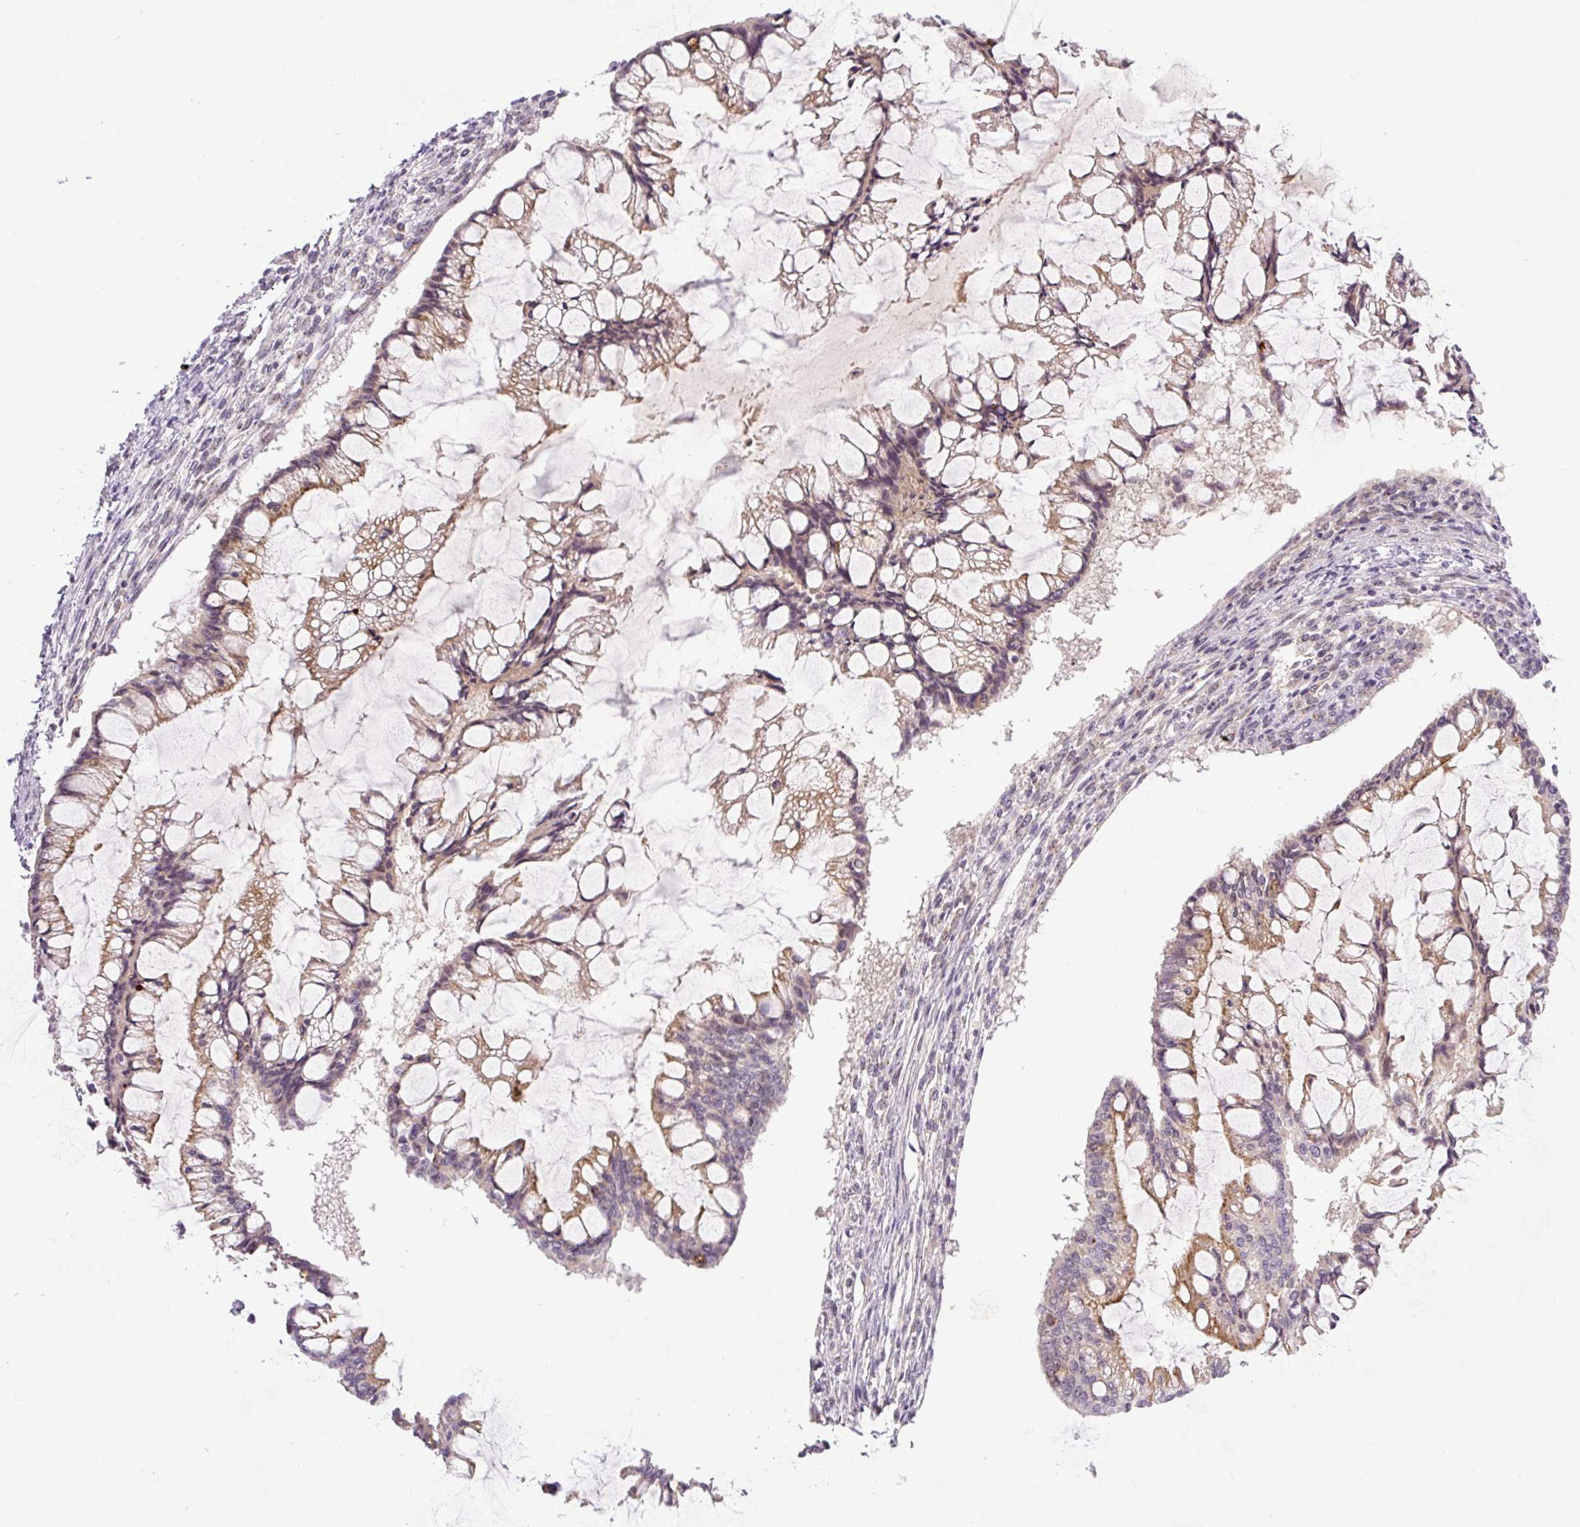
{"staining": {"intensity": "moderate", "quantity": "25%-75%", "location": "cytoplasmic/membranous"}, "tissue": "ovarian cancer", "cell_type": "Tumor cells", "image_type": "cancer", "snomed": [{"axis": "morphology", "description": "Cystadenocarcinoma, mucinous, NOS"}, {"axis": "topography", "description": "Ovary"}], "caption": "Immunohistochemistry (IHC) histopathology image of neoplastic tissue: ovarian cancer (mucinous cystadenocarcinoma) stained using immunohistochemistry (IHC) shows medium levels of moderate protein expression localized specifically in the cytoplasmic/membranous of tumor cells, appearing as a cytoplasmic/membranous brown color.", "gene": "PCM1", "patient": {"sex": "female", "age": 73}}